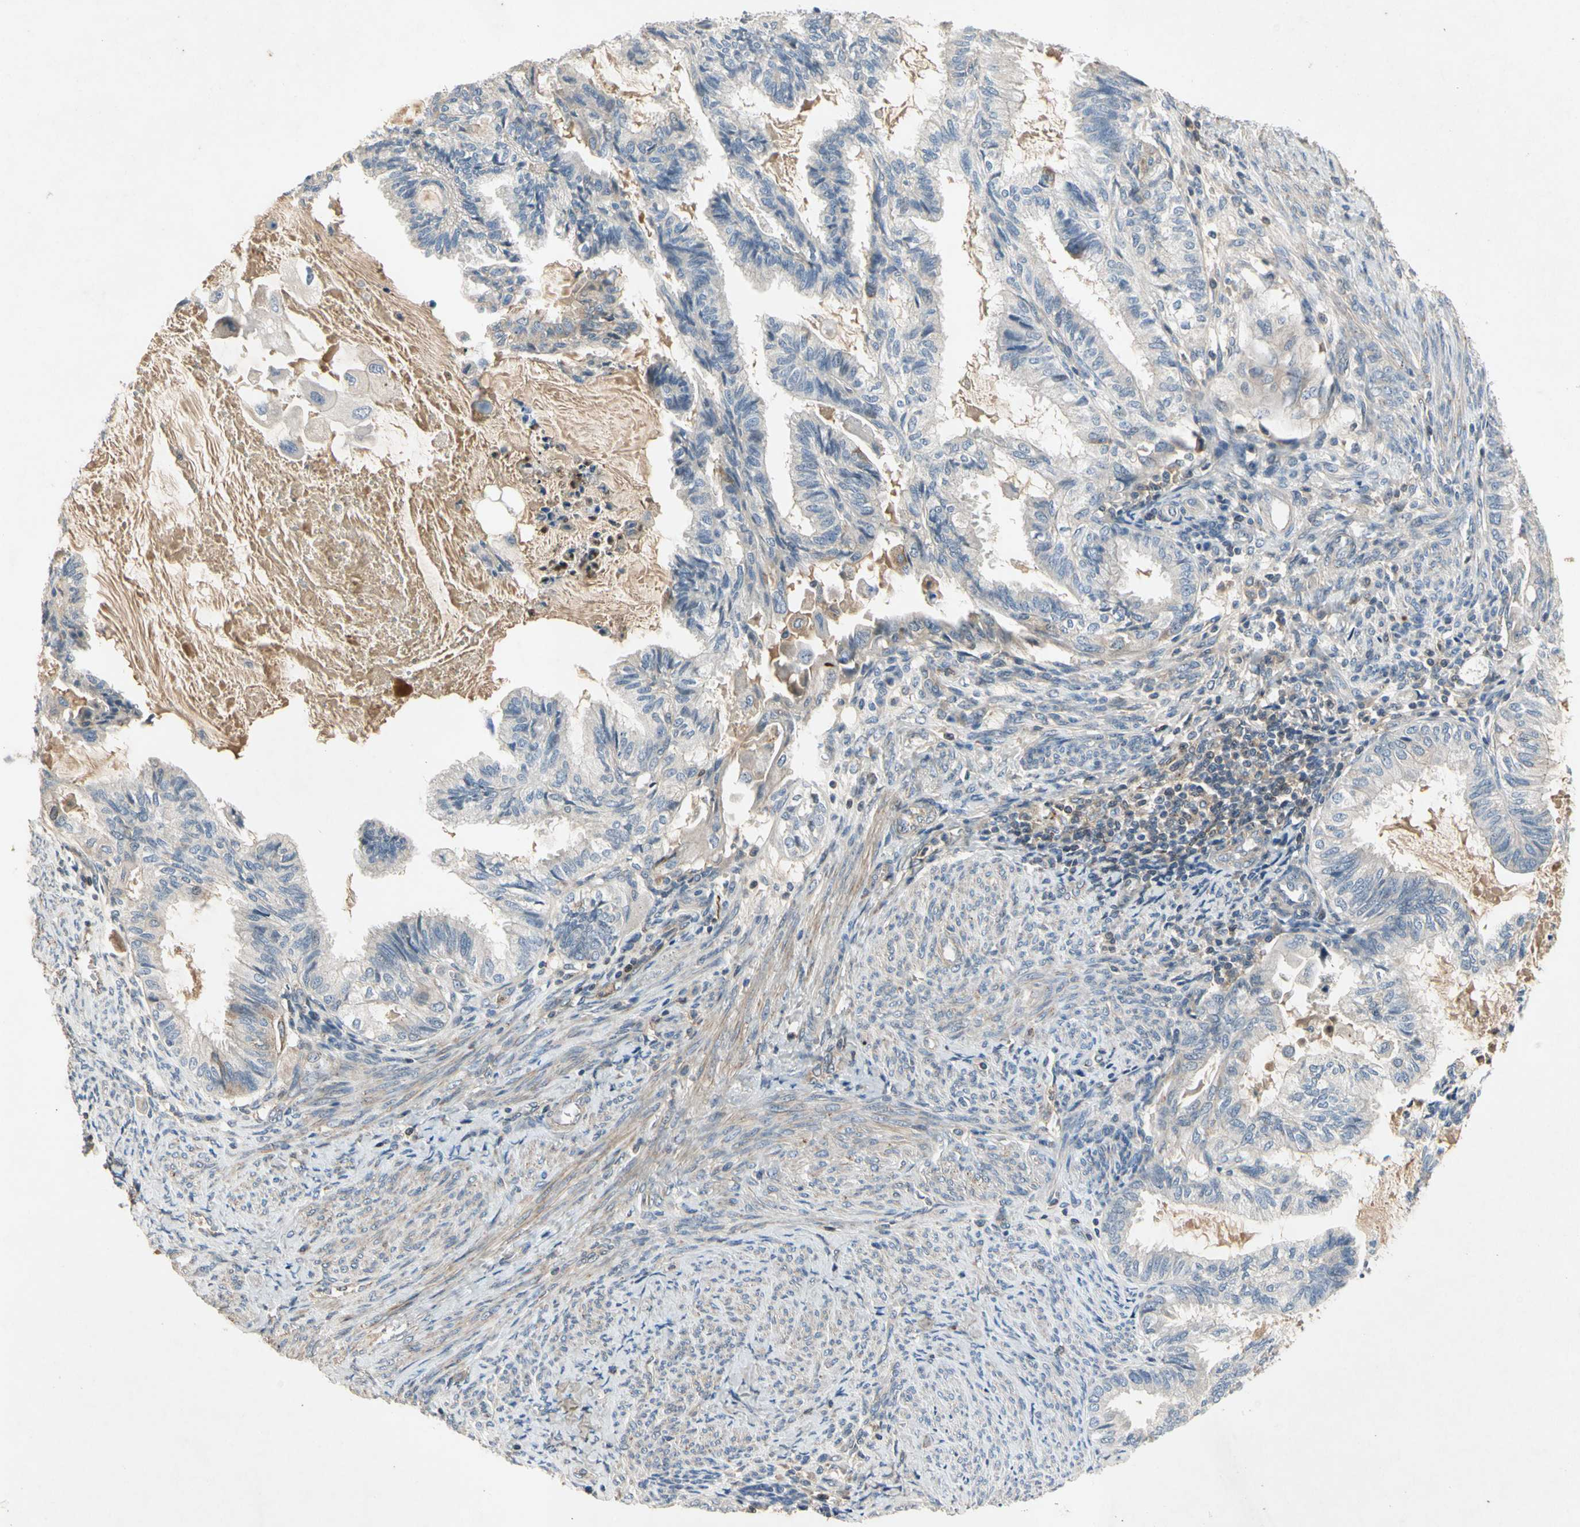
{"staining": {"intensity": "negative", "quantity": "none", "location": "none"}, "tissue": "cervical cancer", "cell_type": "Tumor cells", "image_type": "cancer", "snomed": [{"axis": "morphology", "description": "Normal tissue, NOS"}, {"axis": "morphology", "description": "Adenocarcinoma, NOS"}, {"axis": "topography", "description": "Cervix"}, {"axis": "topography", "description": "Endometrium"}], "caption": "Tumor cells show no significant protein positivity in cervical adenocarcinoma.", "gene": "CRTAC1", "patient": {"sex": "female", "age": 86}}